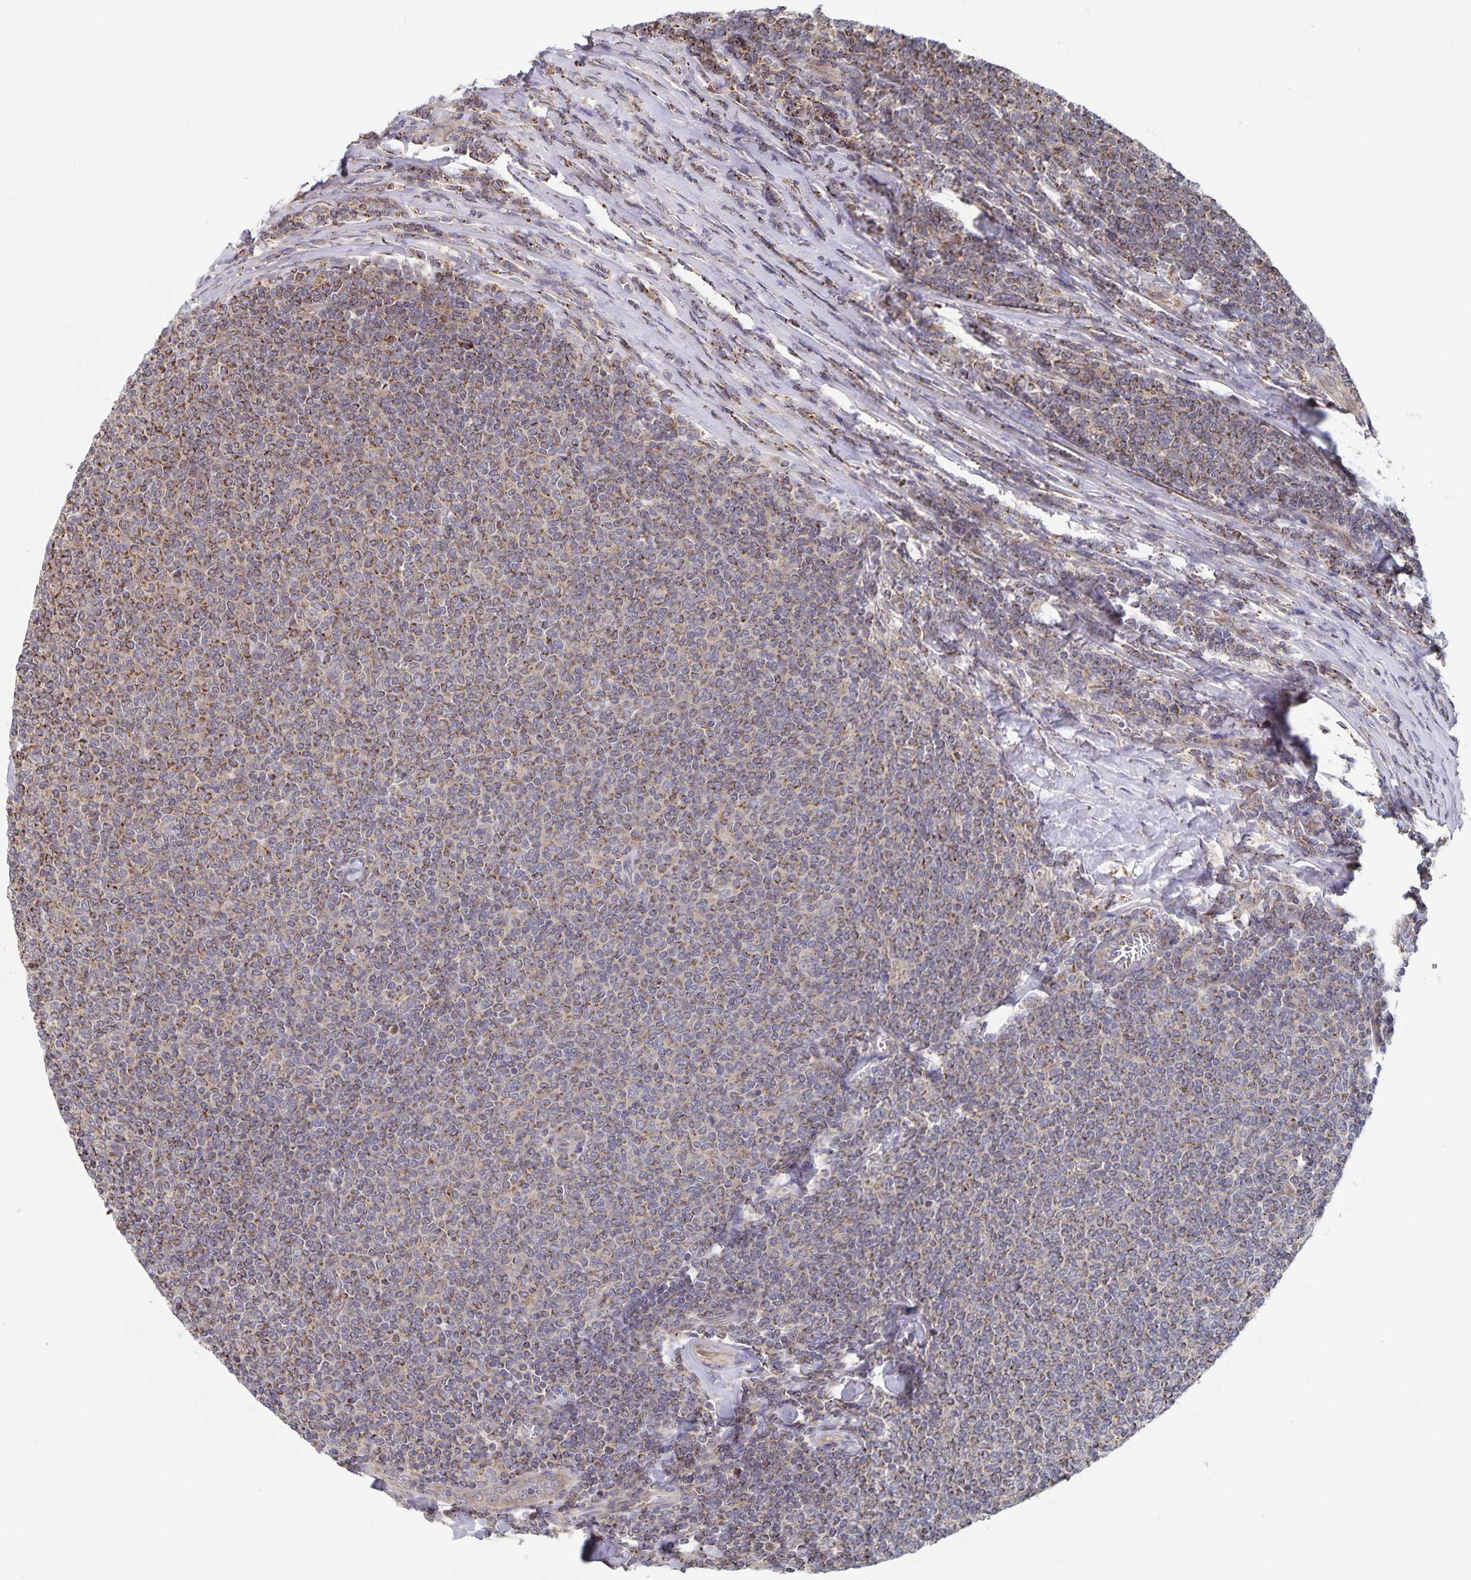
{"staining": {"intensity": "moderate", "quantity": ">75%", "location": "cytoplasmic/membranous"}, "tissue": "lymphoma", "cell_type": "Tumor cells", "image_type": "cancer", "snomed": [{"axis": "morphology", "description": "Malignant lymphoma, non-Hodgkin's type, Low grade"}, {"axis": "topography", "description": "Lymph node"}], "caption": "Moderate cytoplasmic/membranous positivity is identified in about >75% of tumor cells in low-grade malignant lymphoma, non-Hodgkin's type. The staining is performed using DAB (3,3'-diaminobenzidine) brown chromogen to label protein expression. The nuclei are counter-stained blue using hematoxylin.", "gene": "ACACA", "patient": {"sex": "male", "age": 52}}